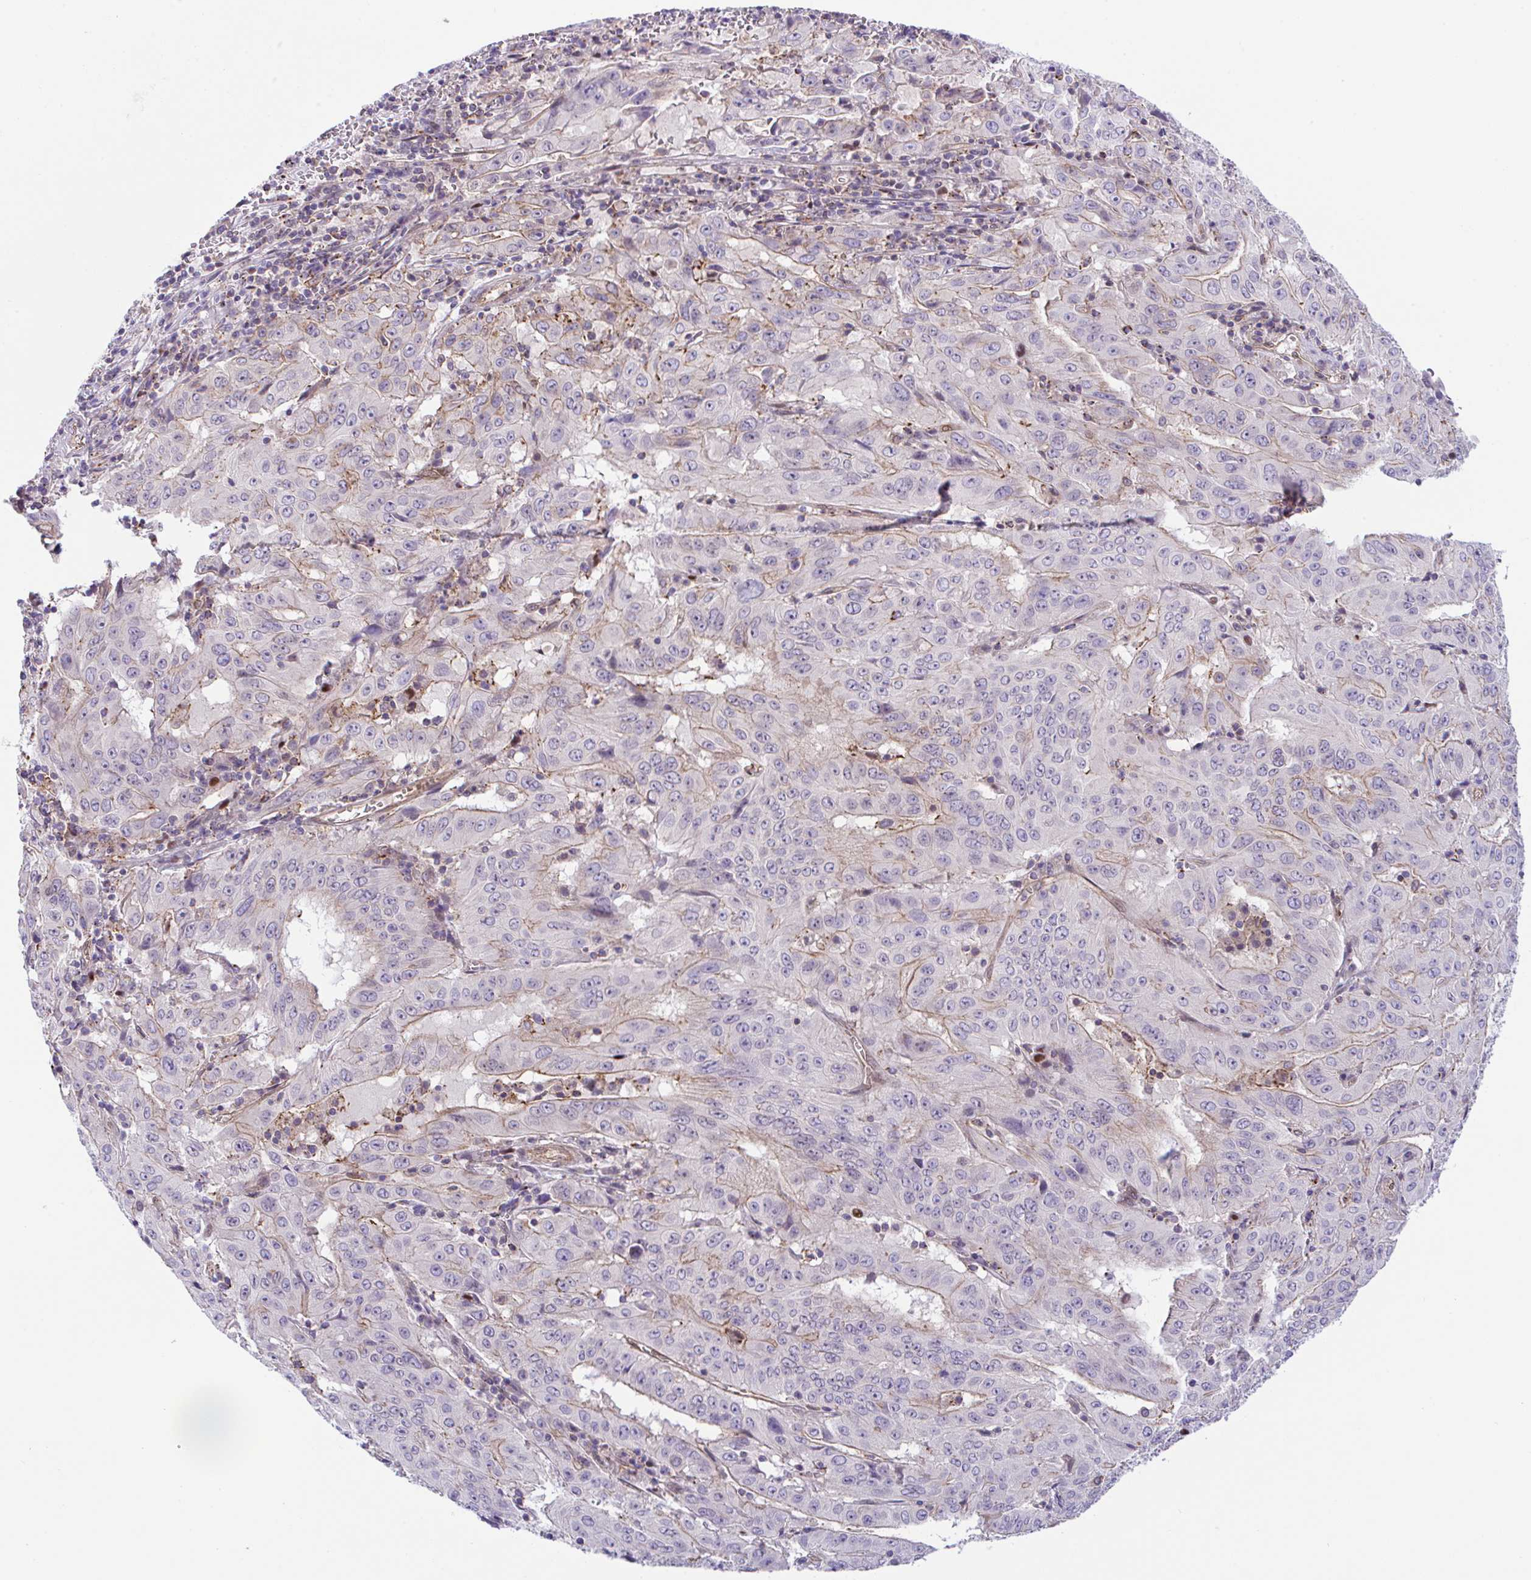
{"staining": {"intensity": "moderate", "quantity": "25%-75%", "location": "cytoplasmic/membranous"}, "tissue": "pancreatic cancer", "cell_type": "Tumor cells", "image_type": "cancer", "snomed": [{"axis": "morphology", "description": "Adenocarcinoma, NOS"}, {"axis": "topography", "description": "Pancreas"}], "caption": "The photomicrograph shows staining of adenocarcinoma (pancreatic), revealing moderate cytoplasmic/membranous protein staining (brown color) within tumor cells.", "gene": "ZBED3", "patient": {"sex": "male", "age": 63}}